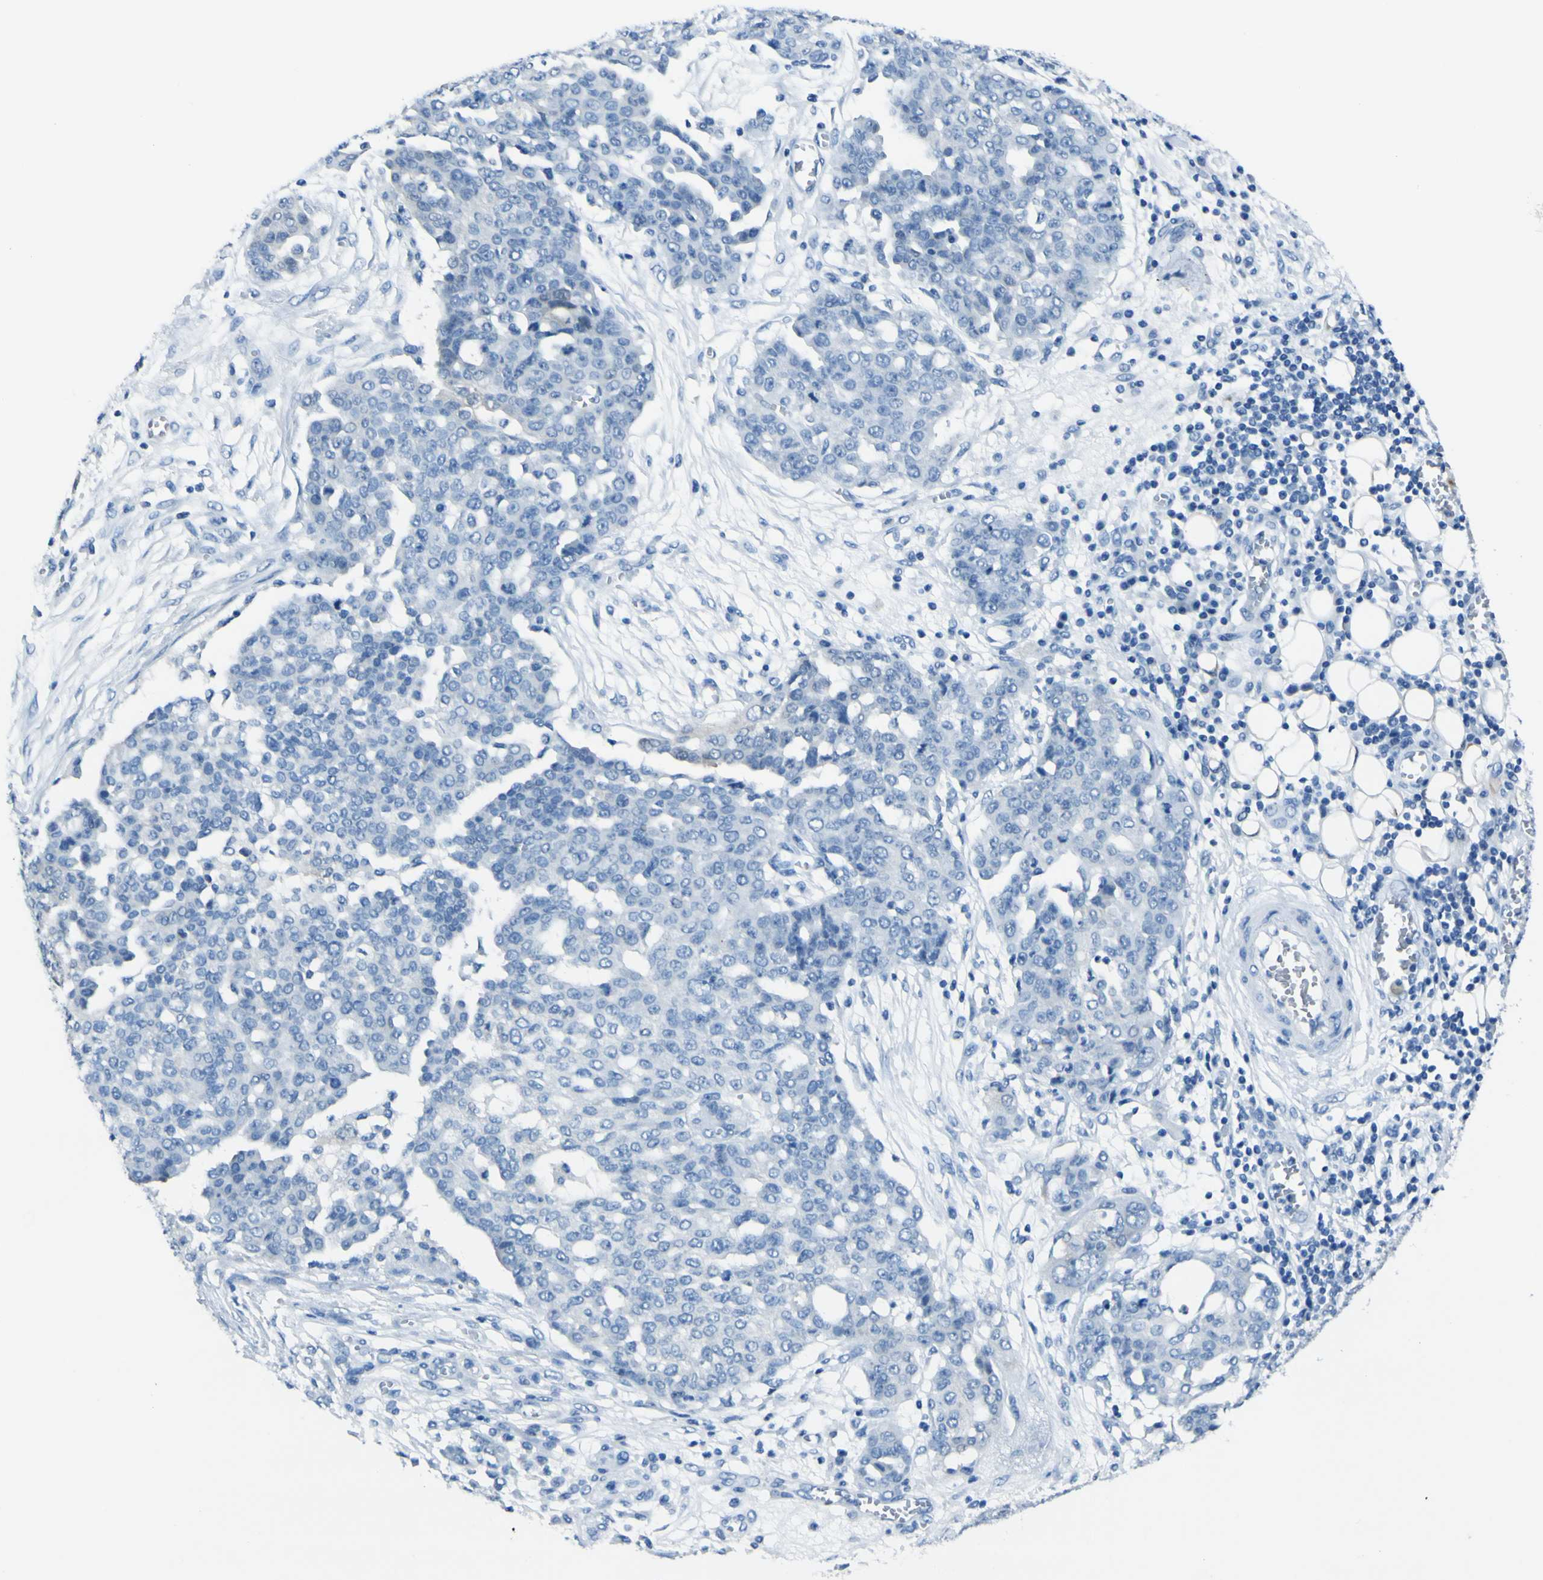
{"staining": {"intensity": "negative", "quantity": "none", "location": "none"}, "tissue": "ovarian cancer", "cell_type": "Tumor cells", "image_type": "cancer", "snomed": [{"axis": "morphology", "description": "Cystadenocarcinoma, serous, NOS"}, {"axis": "topography", "description": "Soft tissue"}, {"axis": "topography", "description": "Ovary"}], "caption": "Immunohistochemical staining of ovarian serous cystadenocarcinoma displays no significant positivity in tumor cells.", "gene": "PHKG1", "patient": {"sex": "female", "age": 57}}